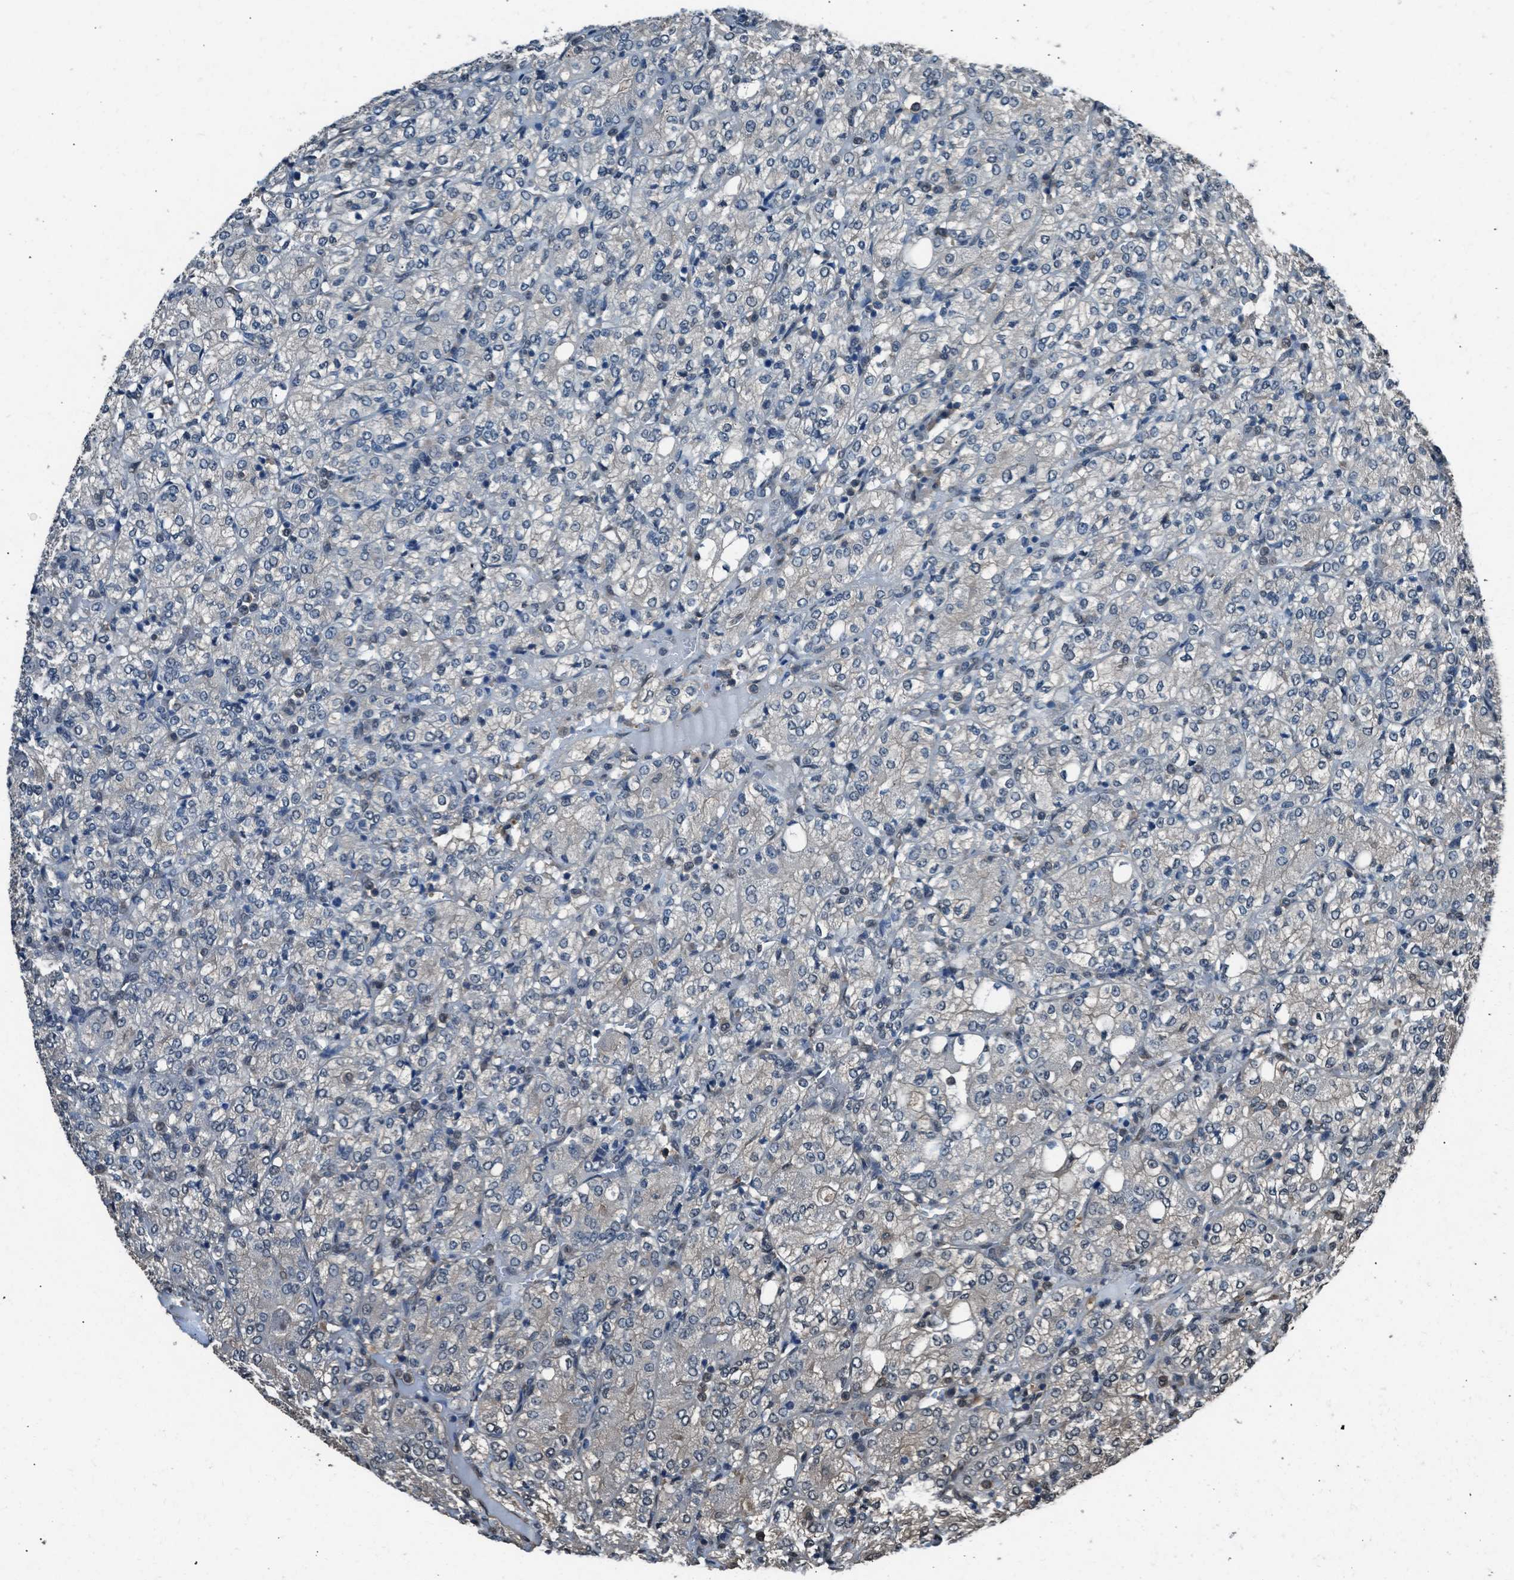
{"staining": {"intensity": "weak", "quantity": "<25%", "location": "cytoplasmic/membranous"}, "tissue": "renal cancer", "cell_type": "Tumor cells", "image_type": "cancer", "snomed": [{"axis": "morphology", "description": "Adenocarcinoma, NOS"}, {"axis": "topography", "description": "Kidney"}], "caption": "A high-resolution histopathology image shows IHC staining of renal adenocarcinoma, which shows no significant expression in tumor cells.", "gene": "YWHAG", "patient": {"sex": "male", "age": 77}}